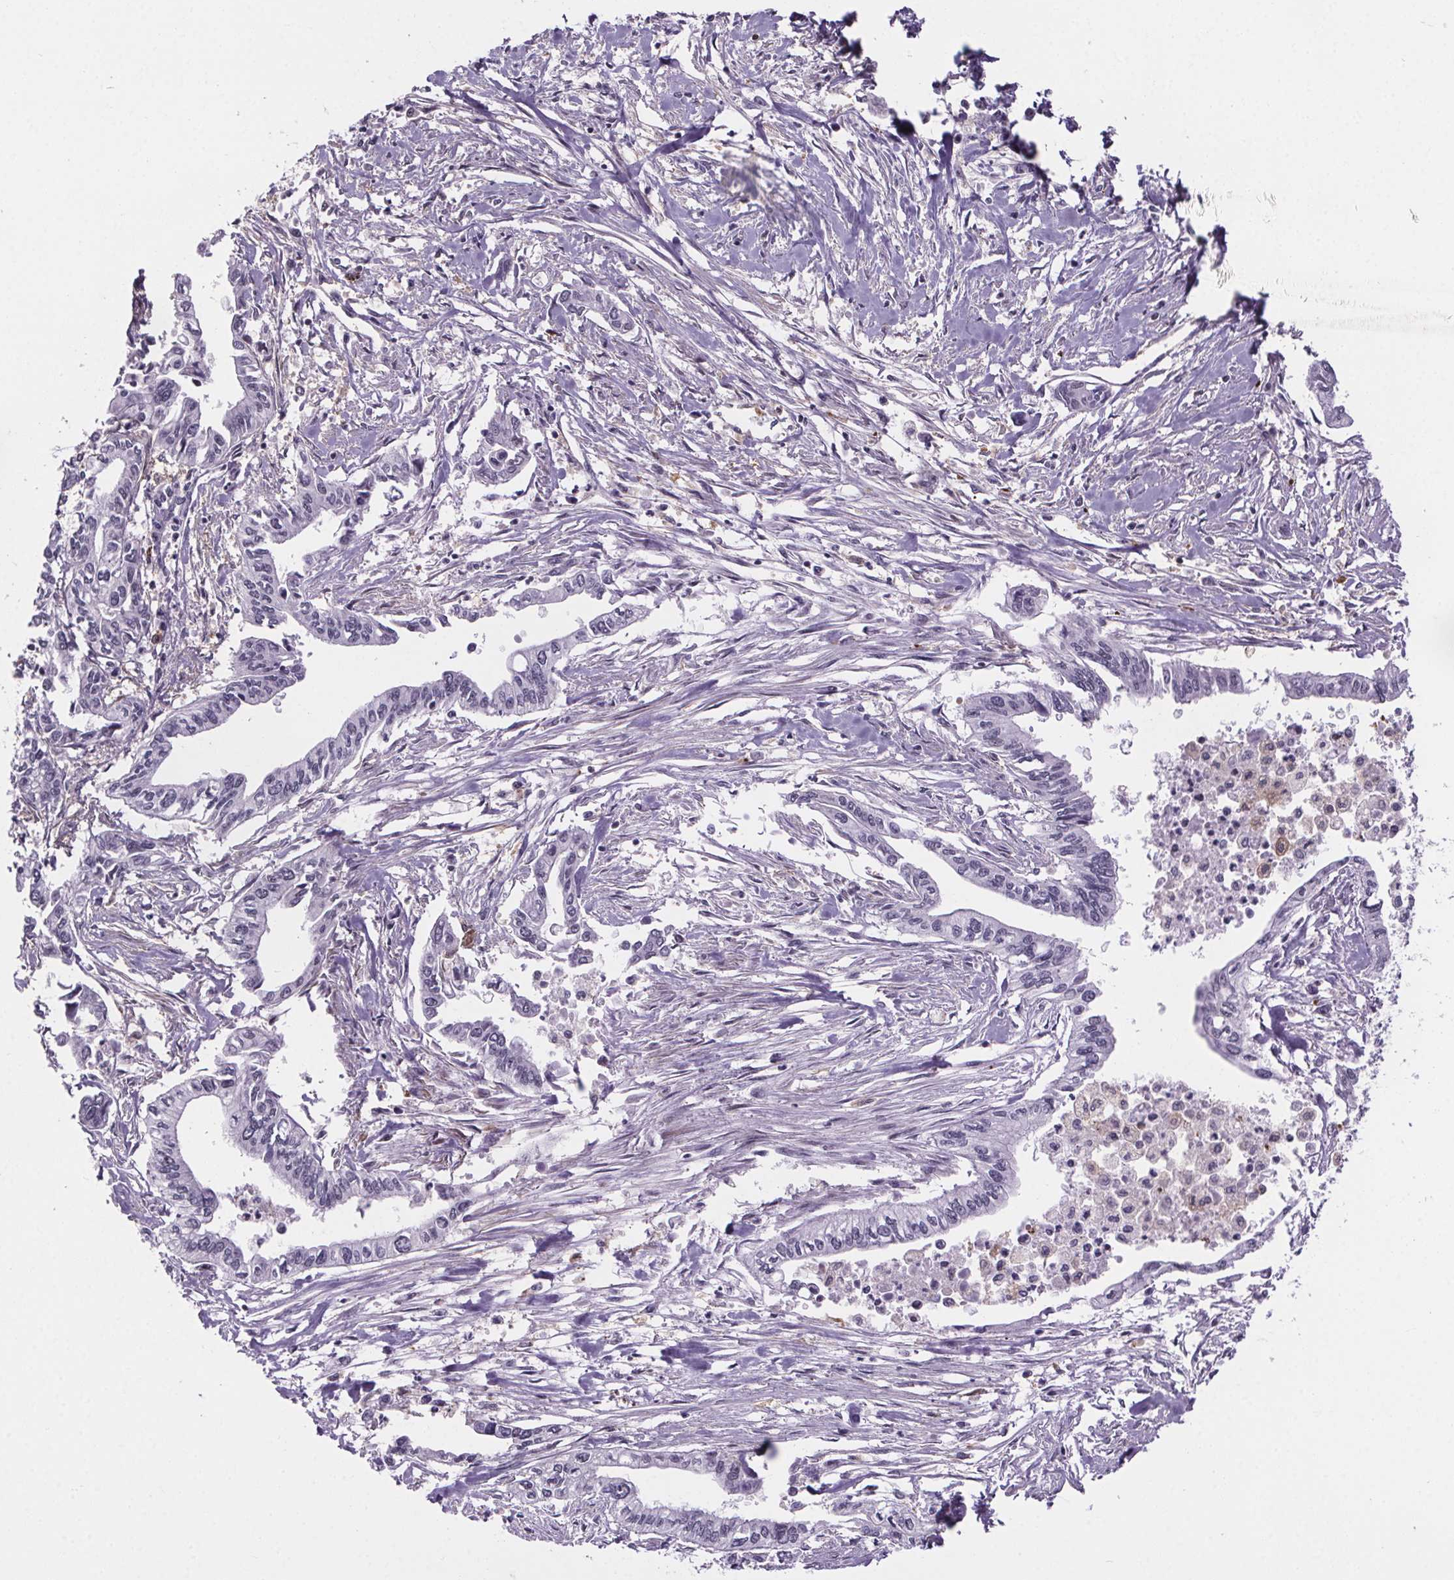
{"staining": {"intensity": "negative", "quantity": "none", "location": "none"}, "tissue": "pancreatic cancer", "cell_type": "Tumor cells", "image_type": "cancer", "snomed": [{"axis": "morphology", "description": "Adenocarcinoma, NOS"}, {"axis": "topography", "description": "Pancreas"}], "caption": "Tumor cells are negative for brown protein staining in pancreatic cancer.", "gene": "TTC12", "patient": {"sex": "male", "age": 60}}